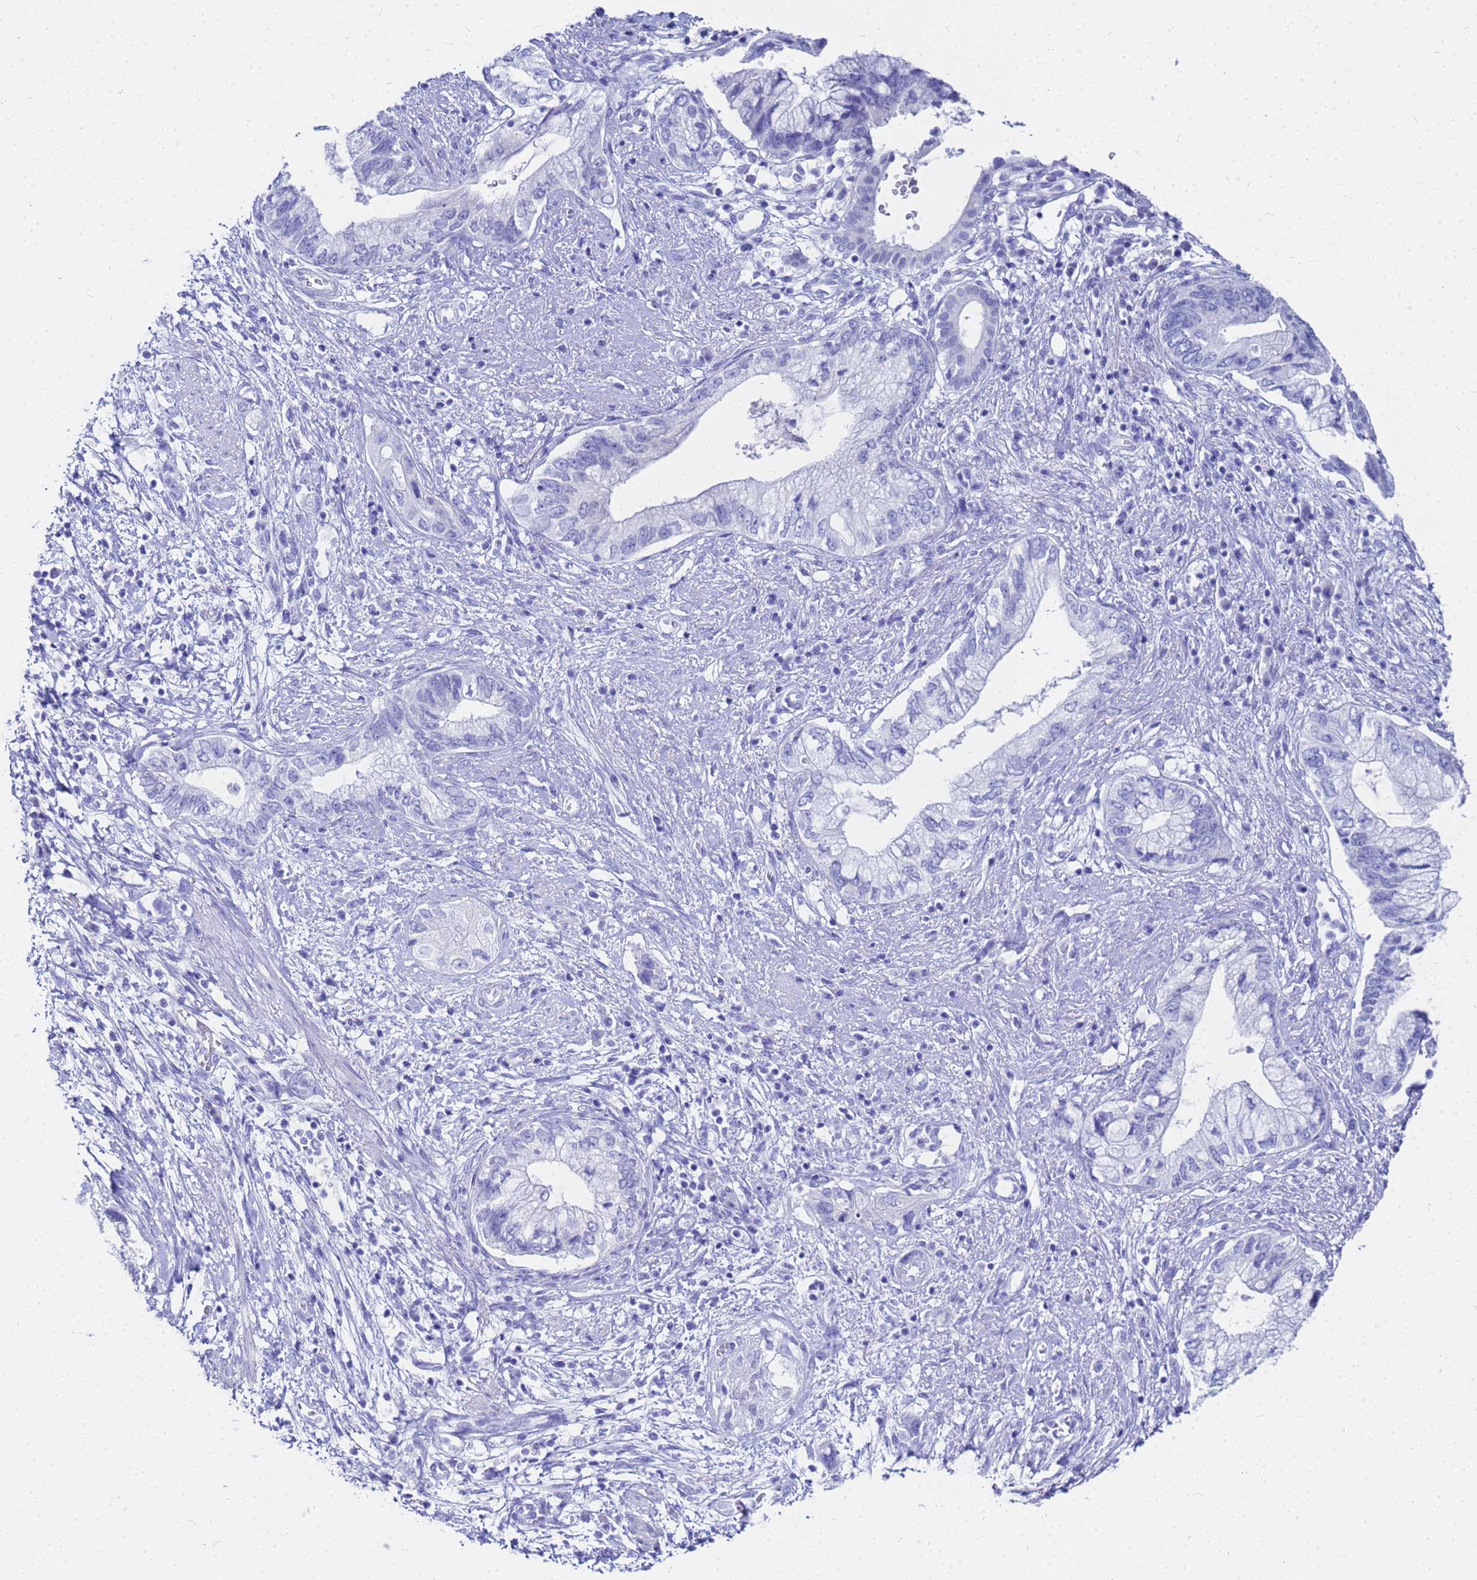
{"staining": {"intensity": "negative", "quantity": "none", "location": "none"}, "tissue": "pancreatic cancer", "cell_type": "Tumor cells", "image_type": "cancer", "snomed": [{"axis": "morphology", "description": "Adenocarcinoma, NOS"}, {"axis": "topography", "description": "Pancreas"}], "caption": "Immunohistochemistry (IHC) of adenocarcinoma (pancreatic) reveals no positivity in tumor cells.", "gene": "CKB", "patient": {"sex": "female", "age": 73}}